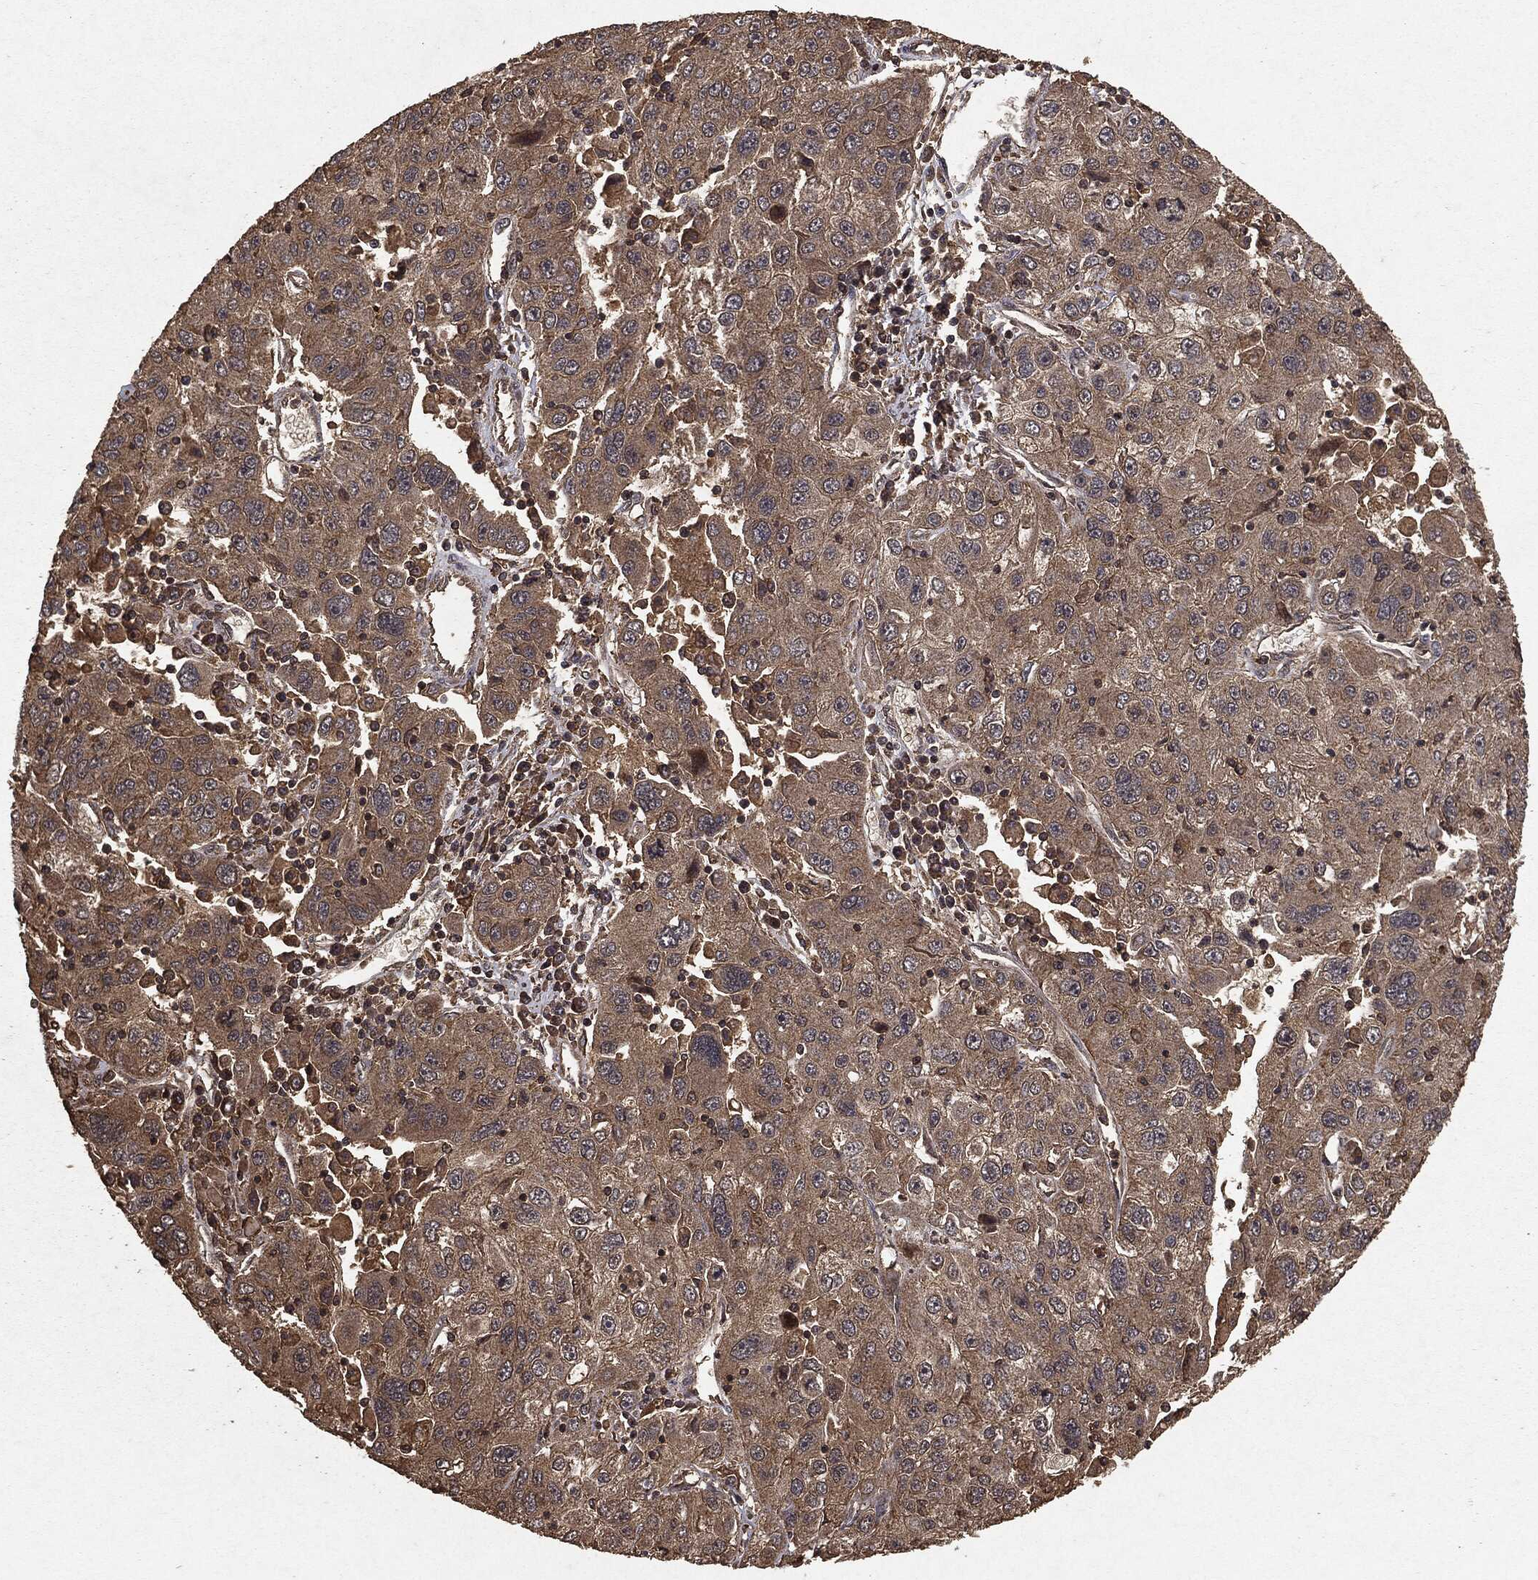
{"staining": {"intensity": "weak", "quantity": ">75%", "location": "cytoplasmic/membranous"}, "tissue": "stomach cancer", "cell_type": "Tumor cells", "image_type": "cancer", "snomed": [{"axis": "morphology", "description": "Adenocarcinoma, NOS"}, {"axis": "topography", "description": "Stomach"}], "caption": "Protein expression analysis of human stomach cancer reveals weak cytoplasmic/membranous expression in about >75% of tumor cells.", "gene": "NME1", "patient": {"sex": "male", "age": 56}}